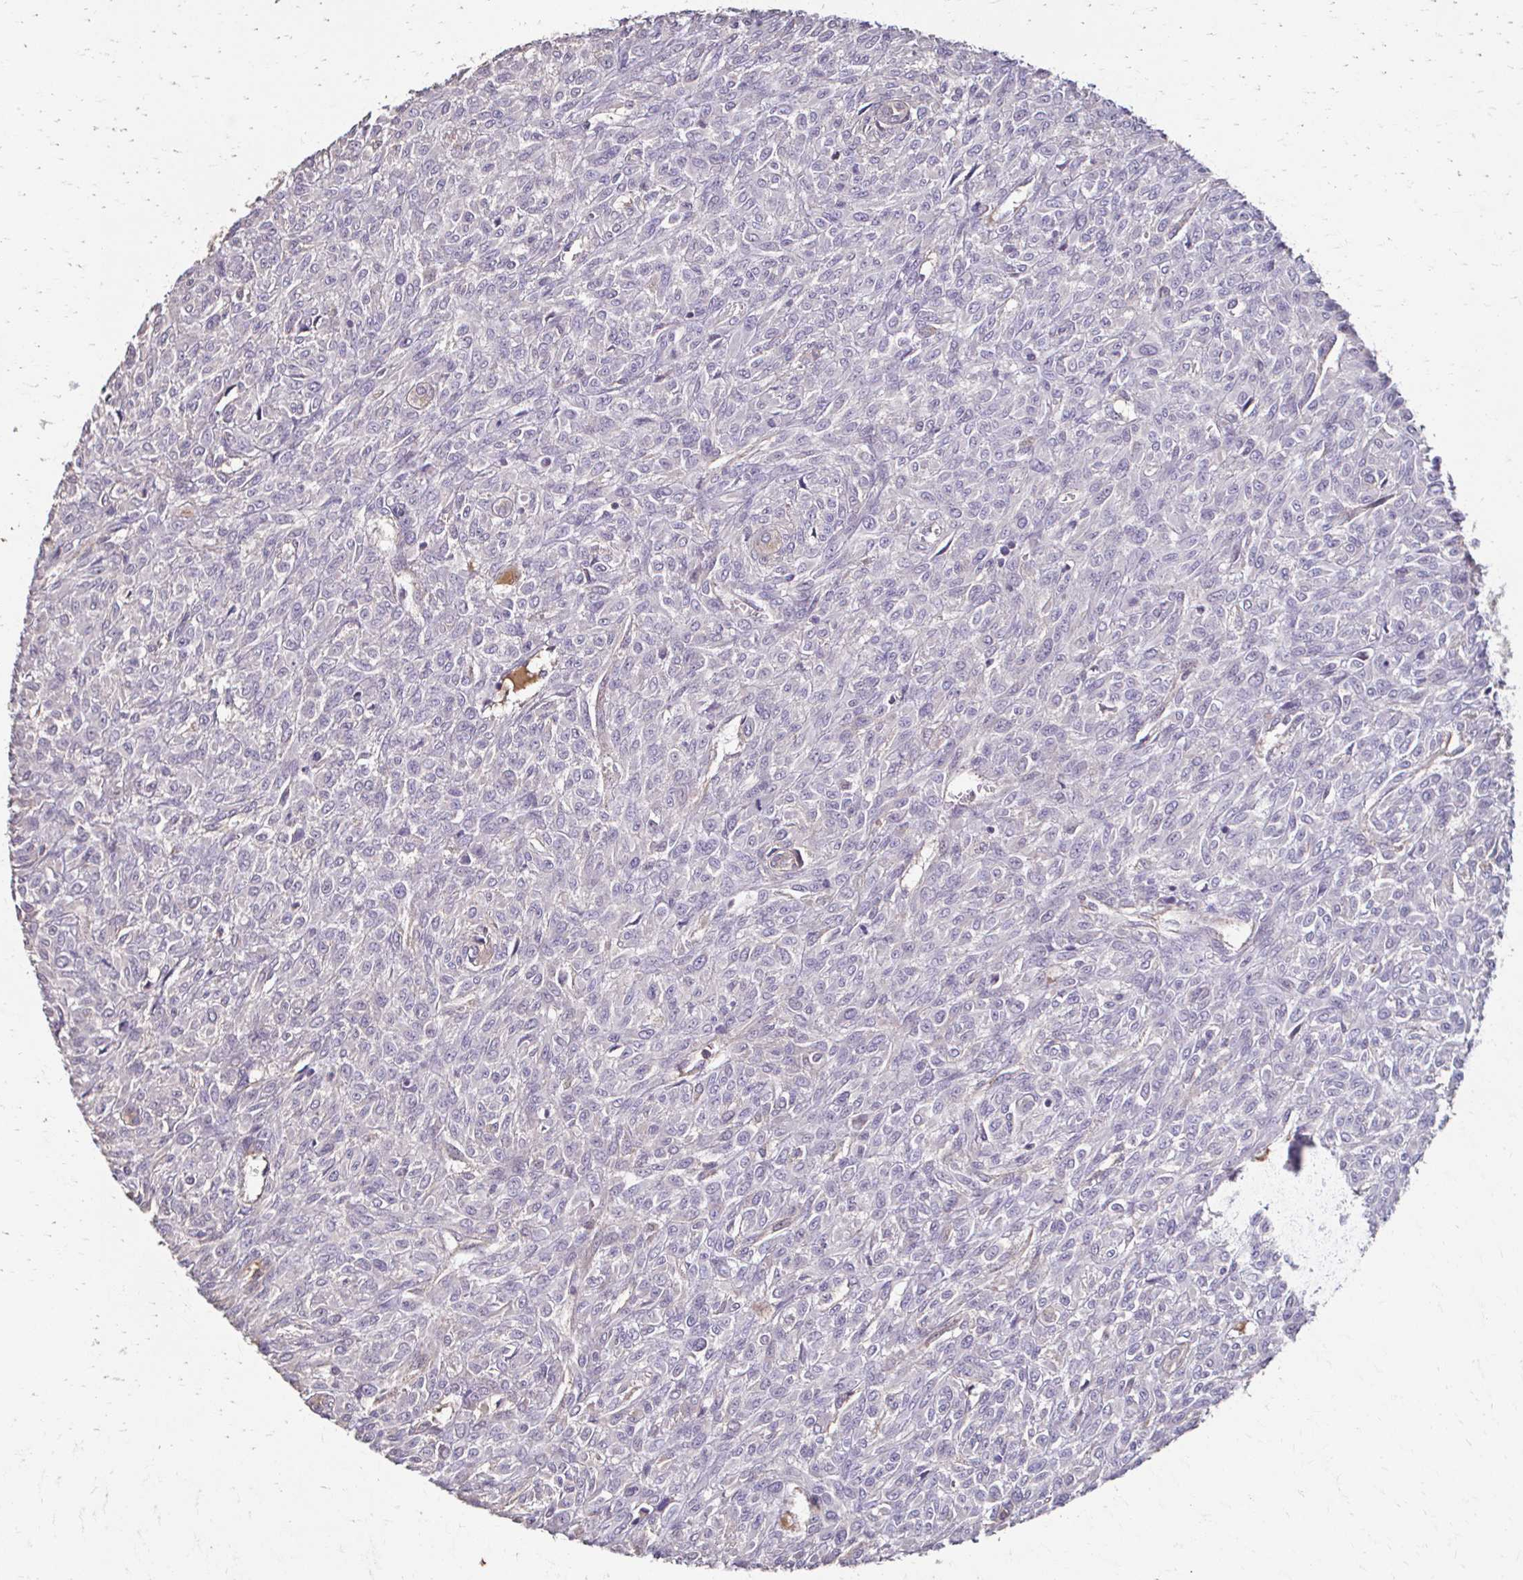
{"staining": {"intensity": "negative", "quantity": "none", "location": "none"}, "tissue": "renal cancer", "cell_type": "Tumor cells", "image_type": "cancer", "snomed": [{"axis": "morphology", "description": "Adenocarcinoma, NOS"}, {"axis": "topography", "description": "Kidney"}], "caption": "Protein analysis of renal cancer (adenocarcinoma) displays no significant expression in tumor cells. The staining is performed using DAB (3,3'-diaminobenzidine) brown chromogen with nuclei counter-stained in using hematoxylin.", "gene": "IL18BP", "patient": {"sex": "male", "age": 58}}